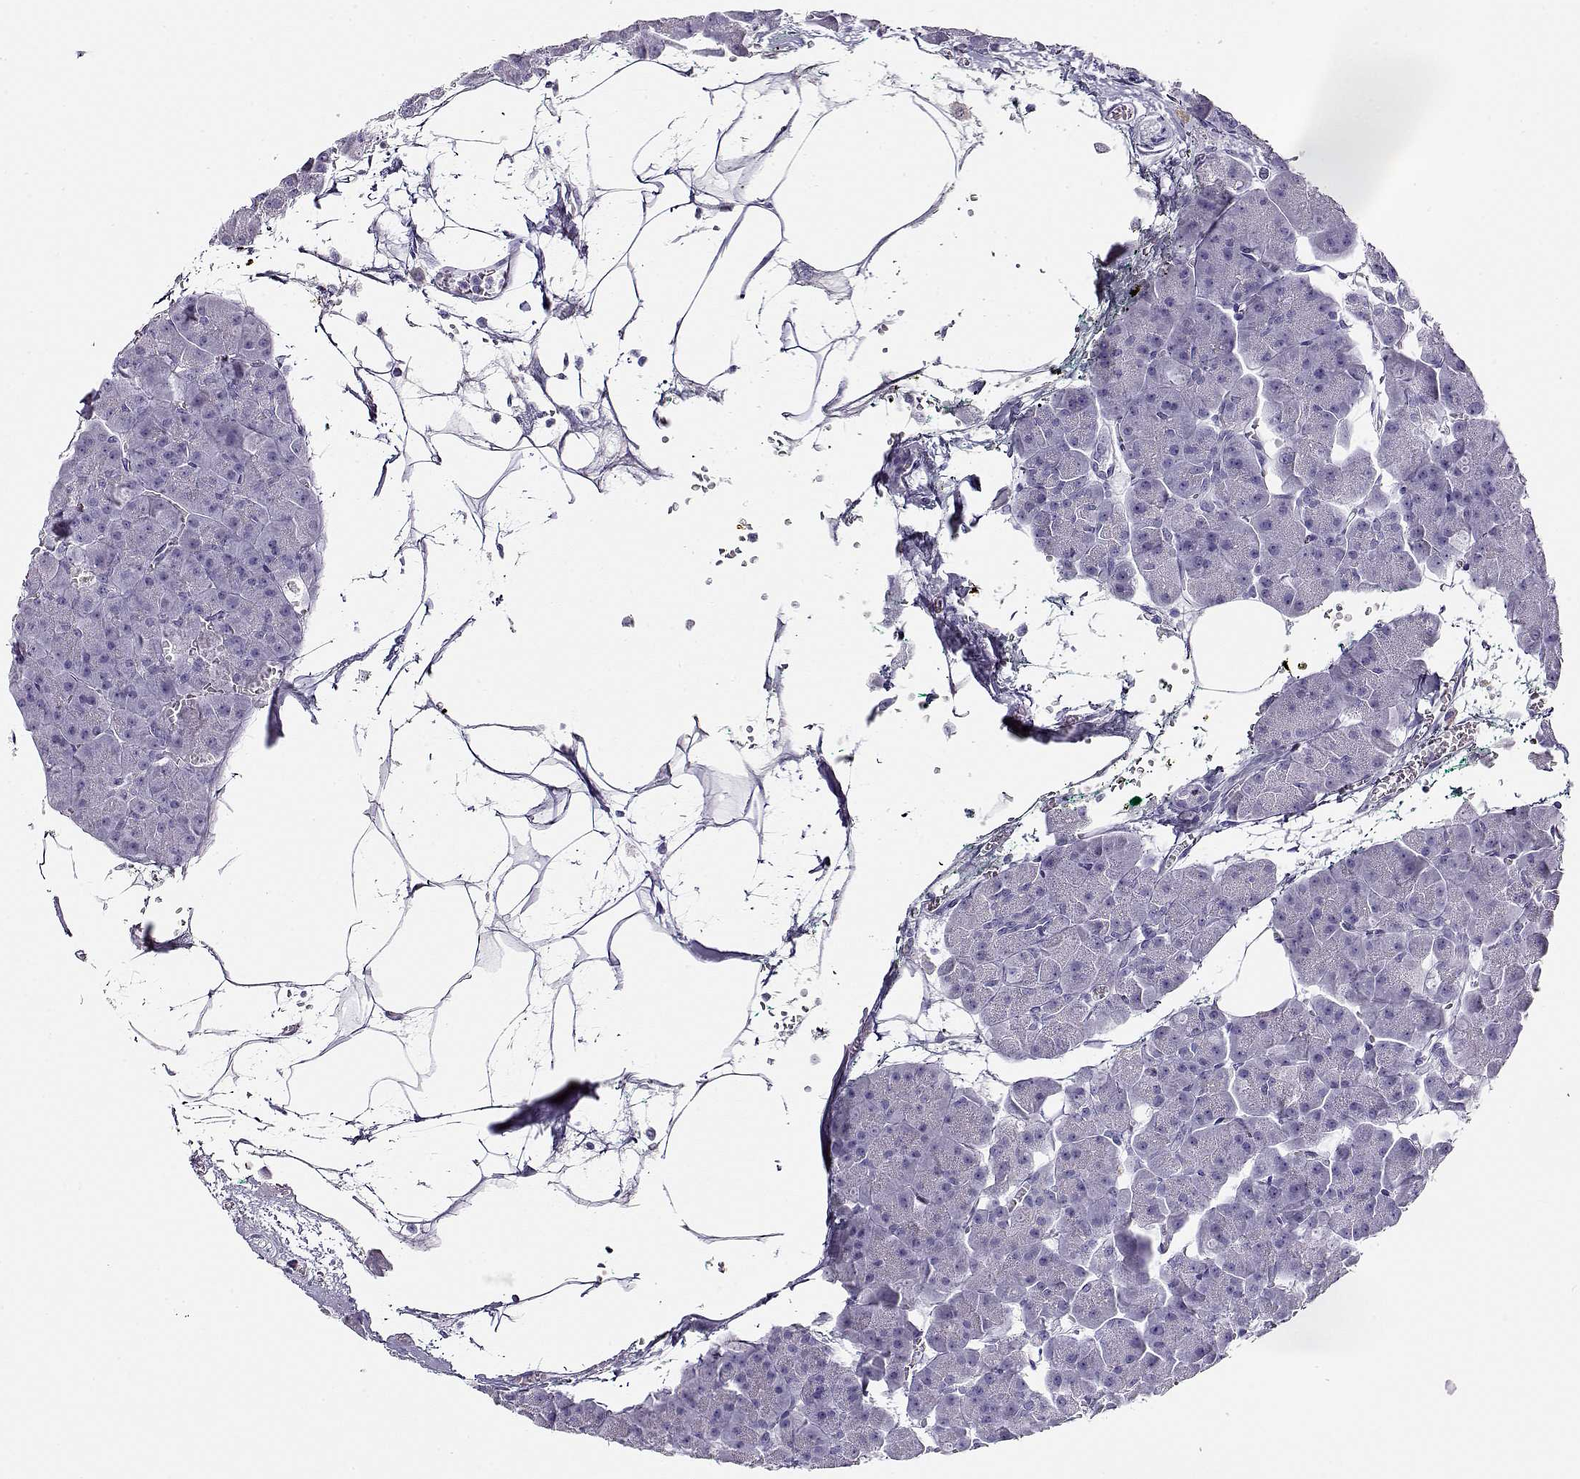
{"staining": {"intensity": "negative", "quantity": "none", "location": "none"}, "tissue": "pancreas", "cell_type": "Exocrine glandular cells", "image_type": "normal", "snomed": [{"axis": "morphology", "description": "Normal tissue, NOS"}, {"axis": "topography", "description": "Adipose tissue"}, {"axis": "topography", "description": "Pancreas"}, {"axis": "topography", "description": "Peripheral nerve tissue"}], "caption": "Immunohistochemistry of unremarkable pancreas displays no staining in exocrine glandular cells.", "gene": "CRX", "patient": {"sex": "female", "age": 58}}